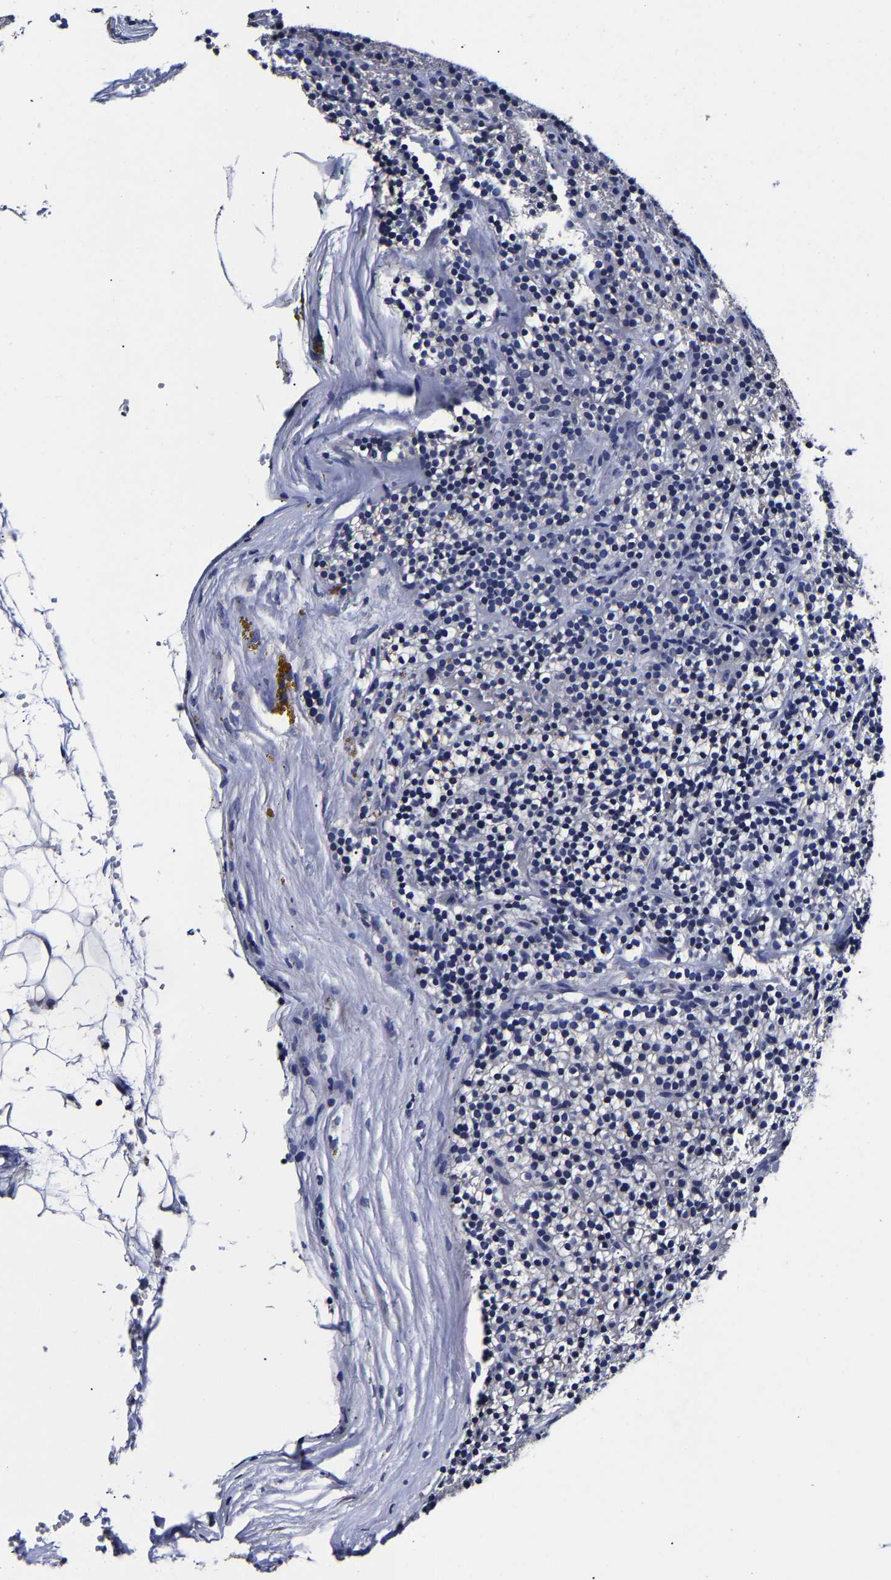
{"staining": {"intensity": "negative", "quantity": "none", "location": "none"}, "tissue": "parathyroid gland", "cell_type": "Glandular cells", "image_type": "normal", "snomed": [{"axis": "morphology", "description": "Normal tissue, NOS"}, {"axis": "morphology", "description": "Adenoma, NOS"}, {"axis": "topography", "description": "Parathyroid gland"}], "caption": "This is a photomicrograph of immunohistochemistry staining of benign parathyroid gland, which shows no positivity in glandular cells. (DAB (3,3'-diaminobenzidine) IHC visualized using brightfield microscopy, high magnification).", "gene": "AKAP4", "patient": {"sex": "male", "age": 75}}